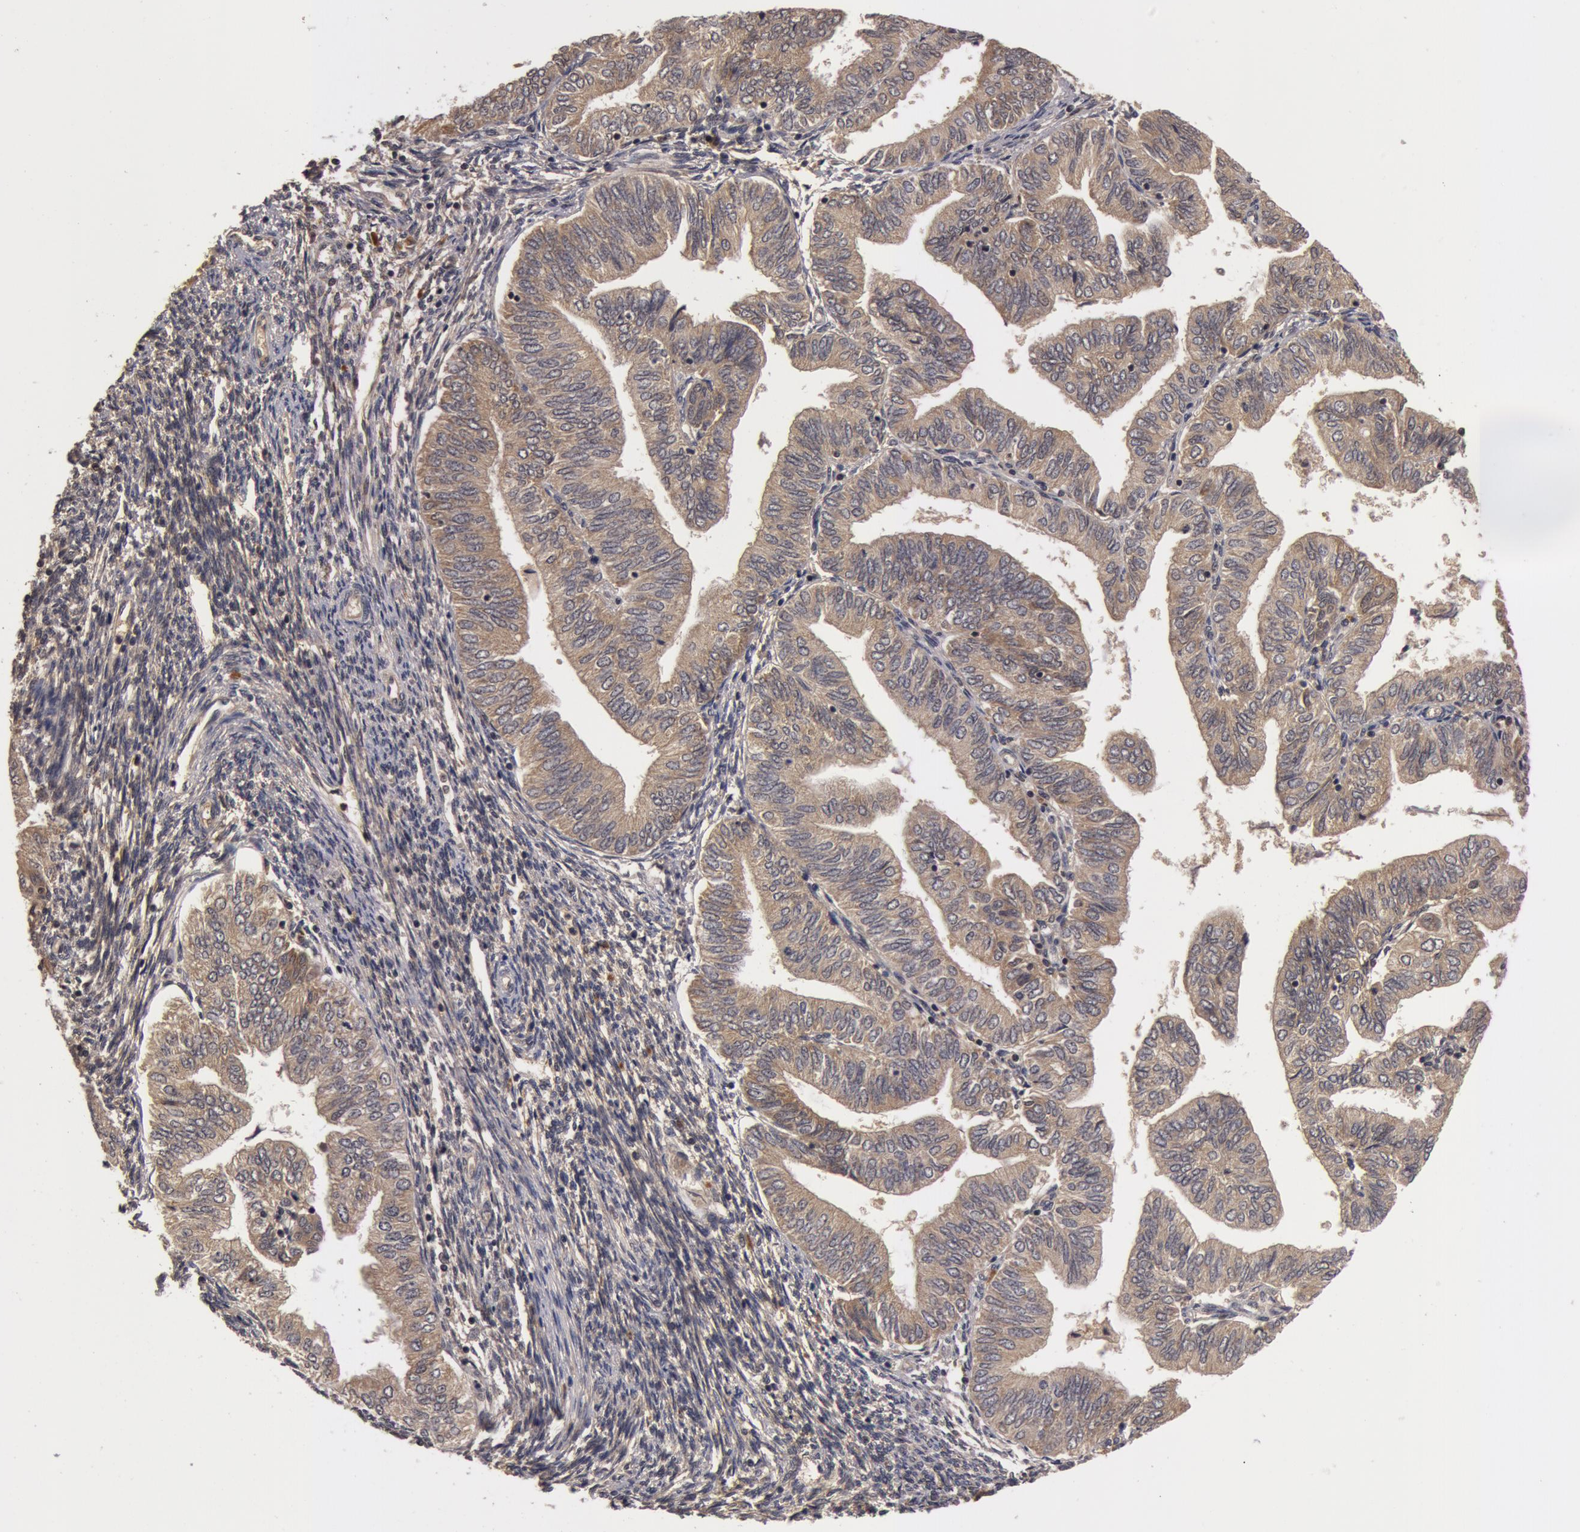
{"staining": {"intensity": "weak", "quantity": ">75%", "location": "cytoplasmic/membranous"}, "tissue": "endometrial cancer", "cell_type": "Tumor cells", "image_type": "cancer", "snomed": [{"axis": "morphology", "description": "Adenocarcinoma, NOS"}, {"axis": "topography", "description": "Endometrium"}], "caption": "Approximately >75% of tumor cells in human endometrial cancer reveal weak cytoplasmic/membranous protein expression as visualized by brown immunohistochemical staining.", "gene": "BCHE", "patient": {"sex": "female", "age": 51}}